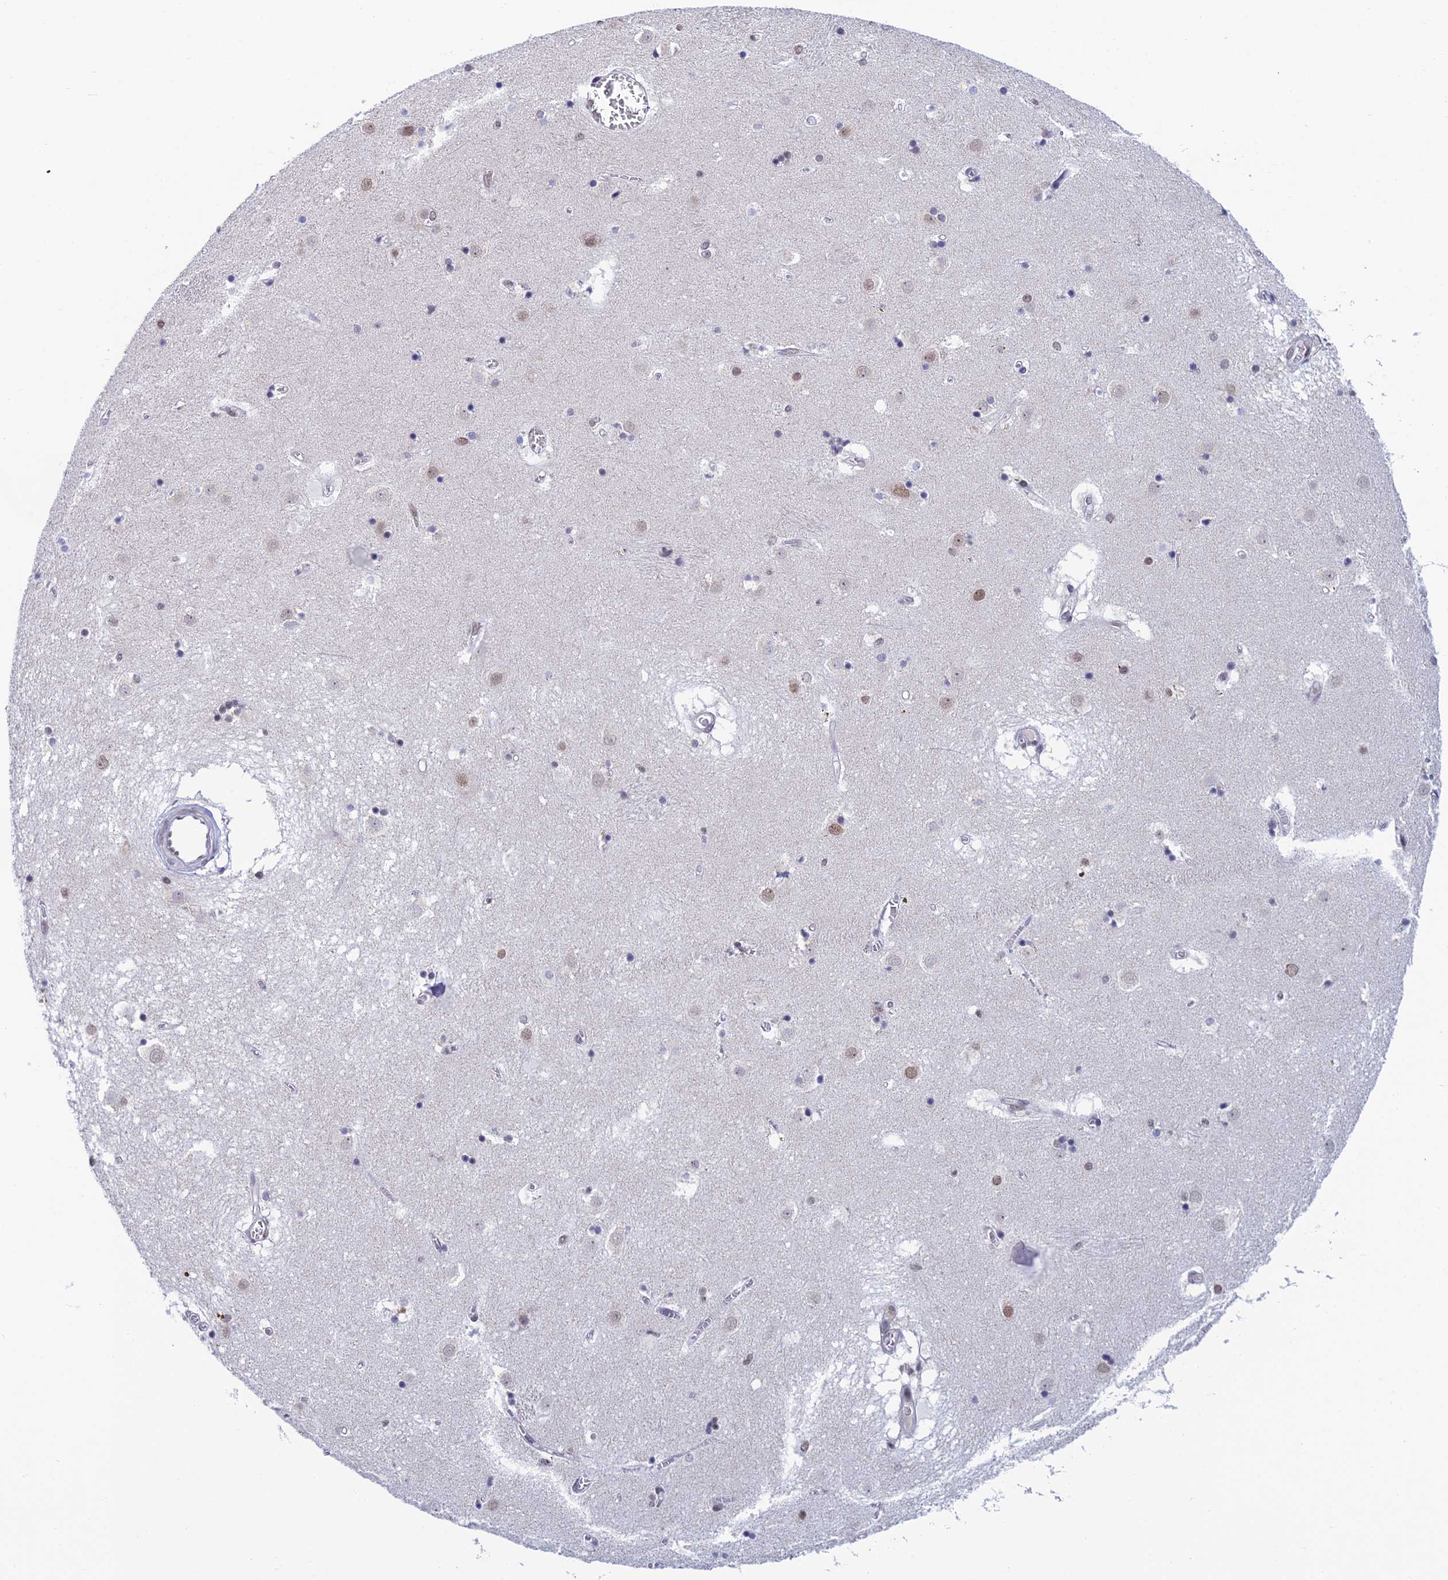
{"staining": {"intensity": "moderate", "quantity": "<25%", "location": "nuclear"}, "tissue": "caudate", "cell_type": "Glial cells", "image_type": "normal", "snomed": [{"axis": "morphology", "description": "Normal tissue, NOS"}, {"axis": "topography", "description": "Lateral ventricle wall"}], "caption": "Caudate stained with IHC exhibits moderate nuclear positivity in about <25% of glial cells. Ihc stains the protein in brown and the nuclei are stained blue.", "gene": "NABP2", "patient": {"sex": "male", "age": 70}}